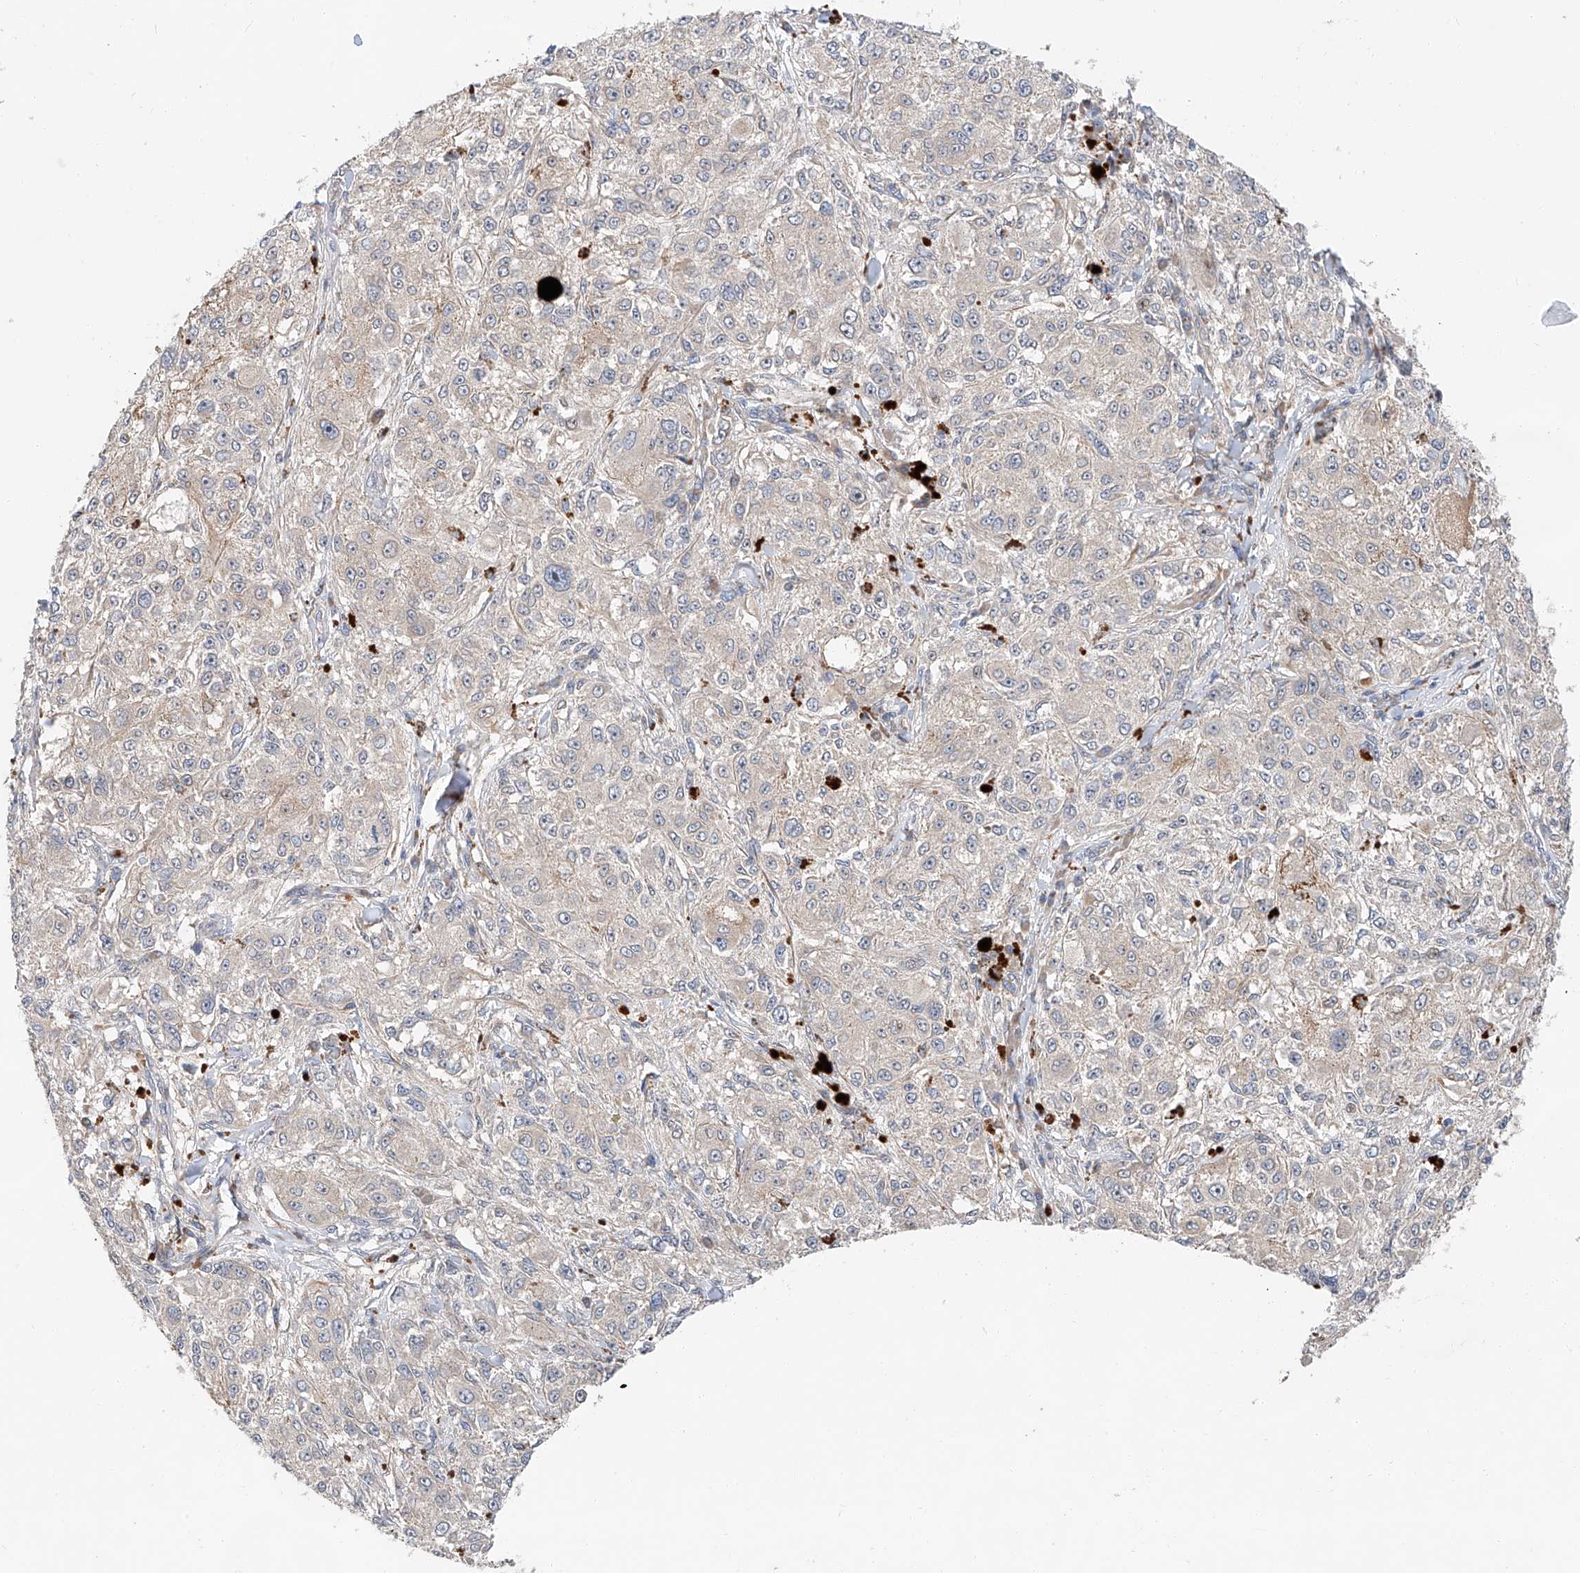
{"staining": {"intensity": "negative", "quantity": "none", "location": "none"}, "tissue": "melanoma", "cell_type": "Tumor cells", "image_type": "cancer", "snomed": [{"axis": "morphology", "description": "Necrosis, NOS"}, {"axis": "morphology", "description": "Malignant melanoma, NOS"}, {"axis": "topography", "description": "Skin"}], "caption": "Photomicrograph shows no protein expression in tumor cells of melanoma tissue. The staining is performed using DAB (3,3'-diaminobenzidine) brown chromogen with nuclei counter-stained in using hematoxylin.", "gene": "USF3", "patient": {"sex": "female", "age": 87}}